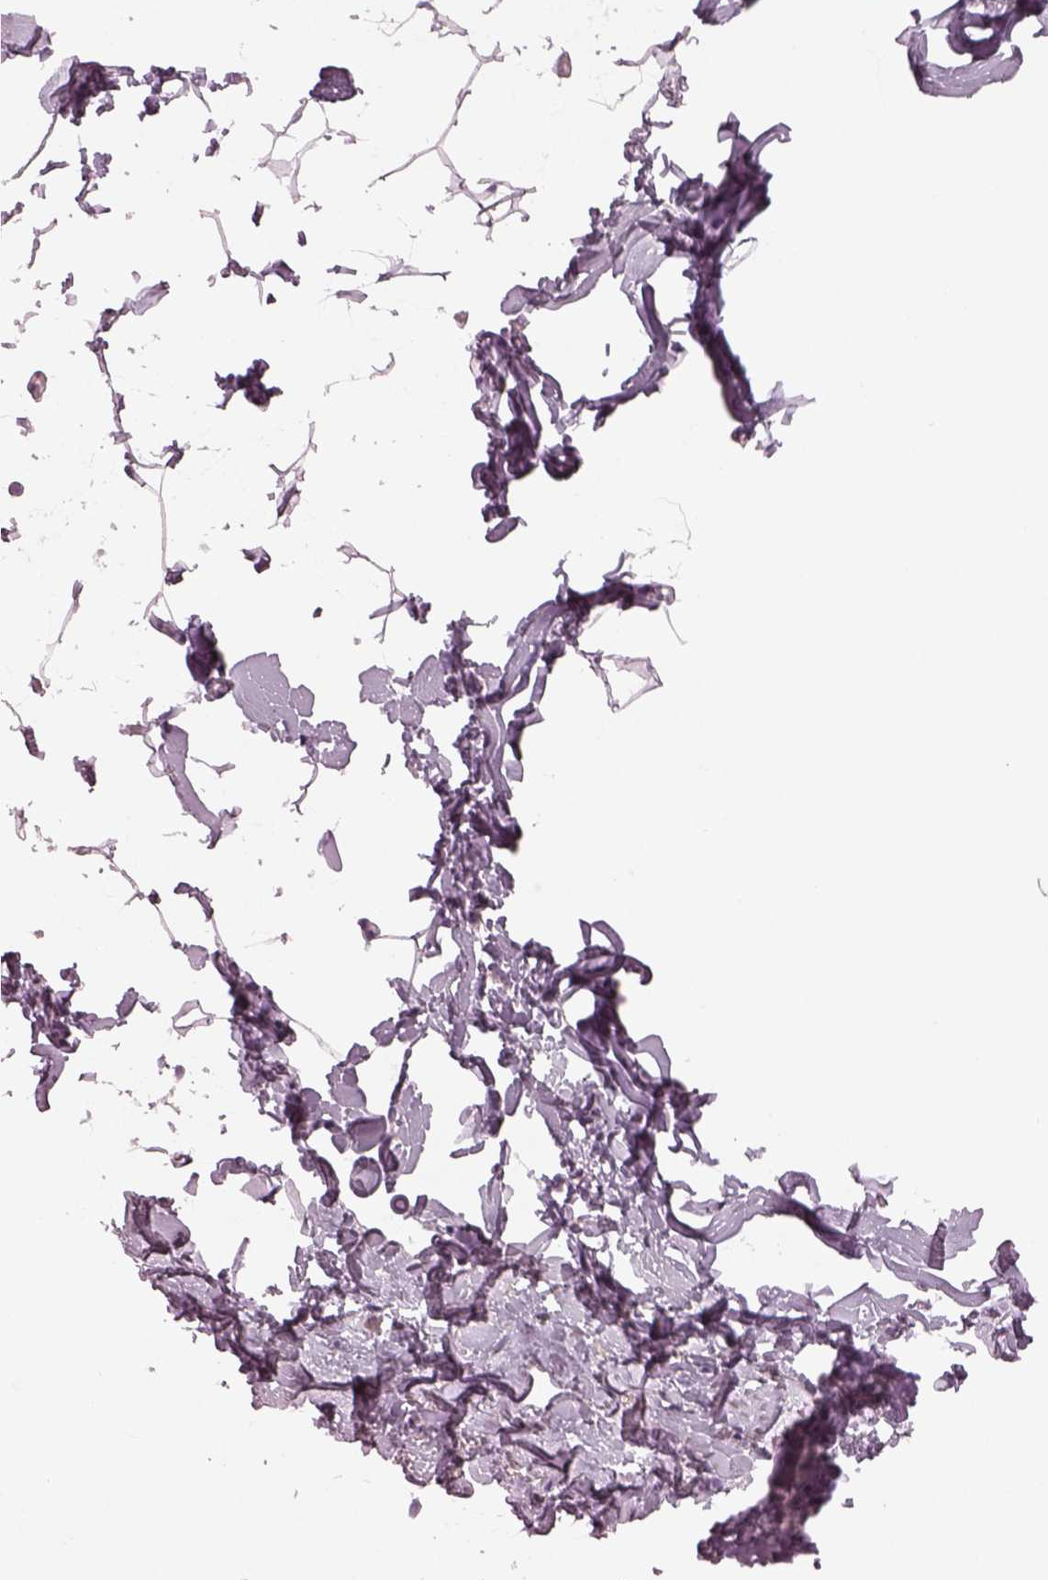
{"staining": {"intensity": "negative", "quantity": "none", "location": "none"}, "tissue": "breast", "cell_type": "Adipocytes", "image_type": "normal", "snomed": [{"axis": "morphology", "description": "Normal tissue, NOS"}, {"axis": "topography", "description": "Breast"}], "caption": "Unremarkable breast was stained to show a protein in brown. There is no significant staining in adipocytes. (Brightfield microscopy of DAB (3,3'-diaminobenzidine) immunohistochemistry at high magnification).", "gene": "PDC", "patient": {"sex": "female", "age": 32}}